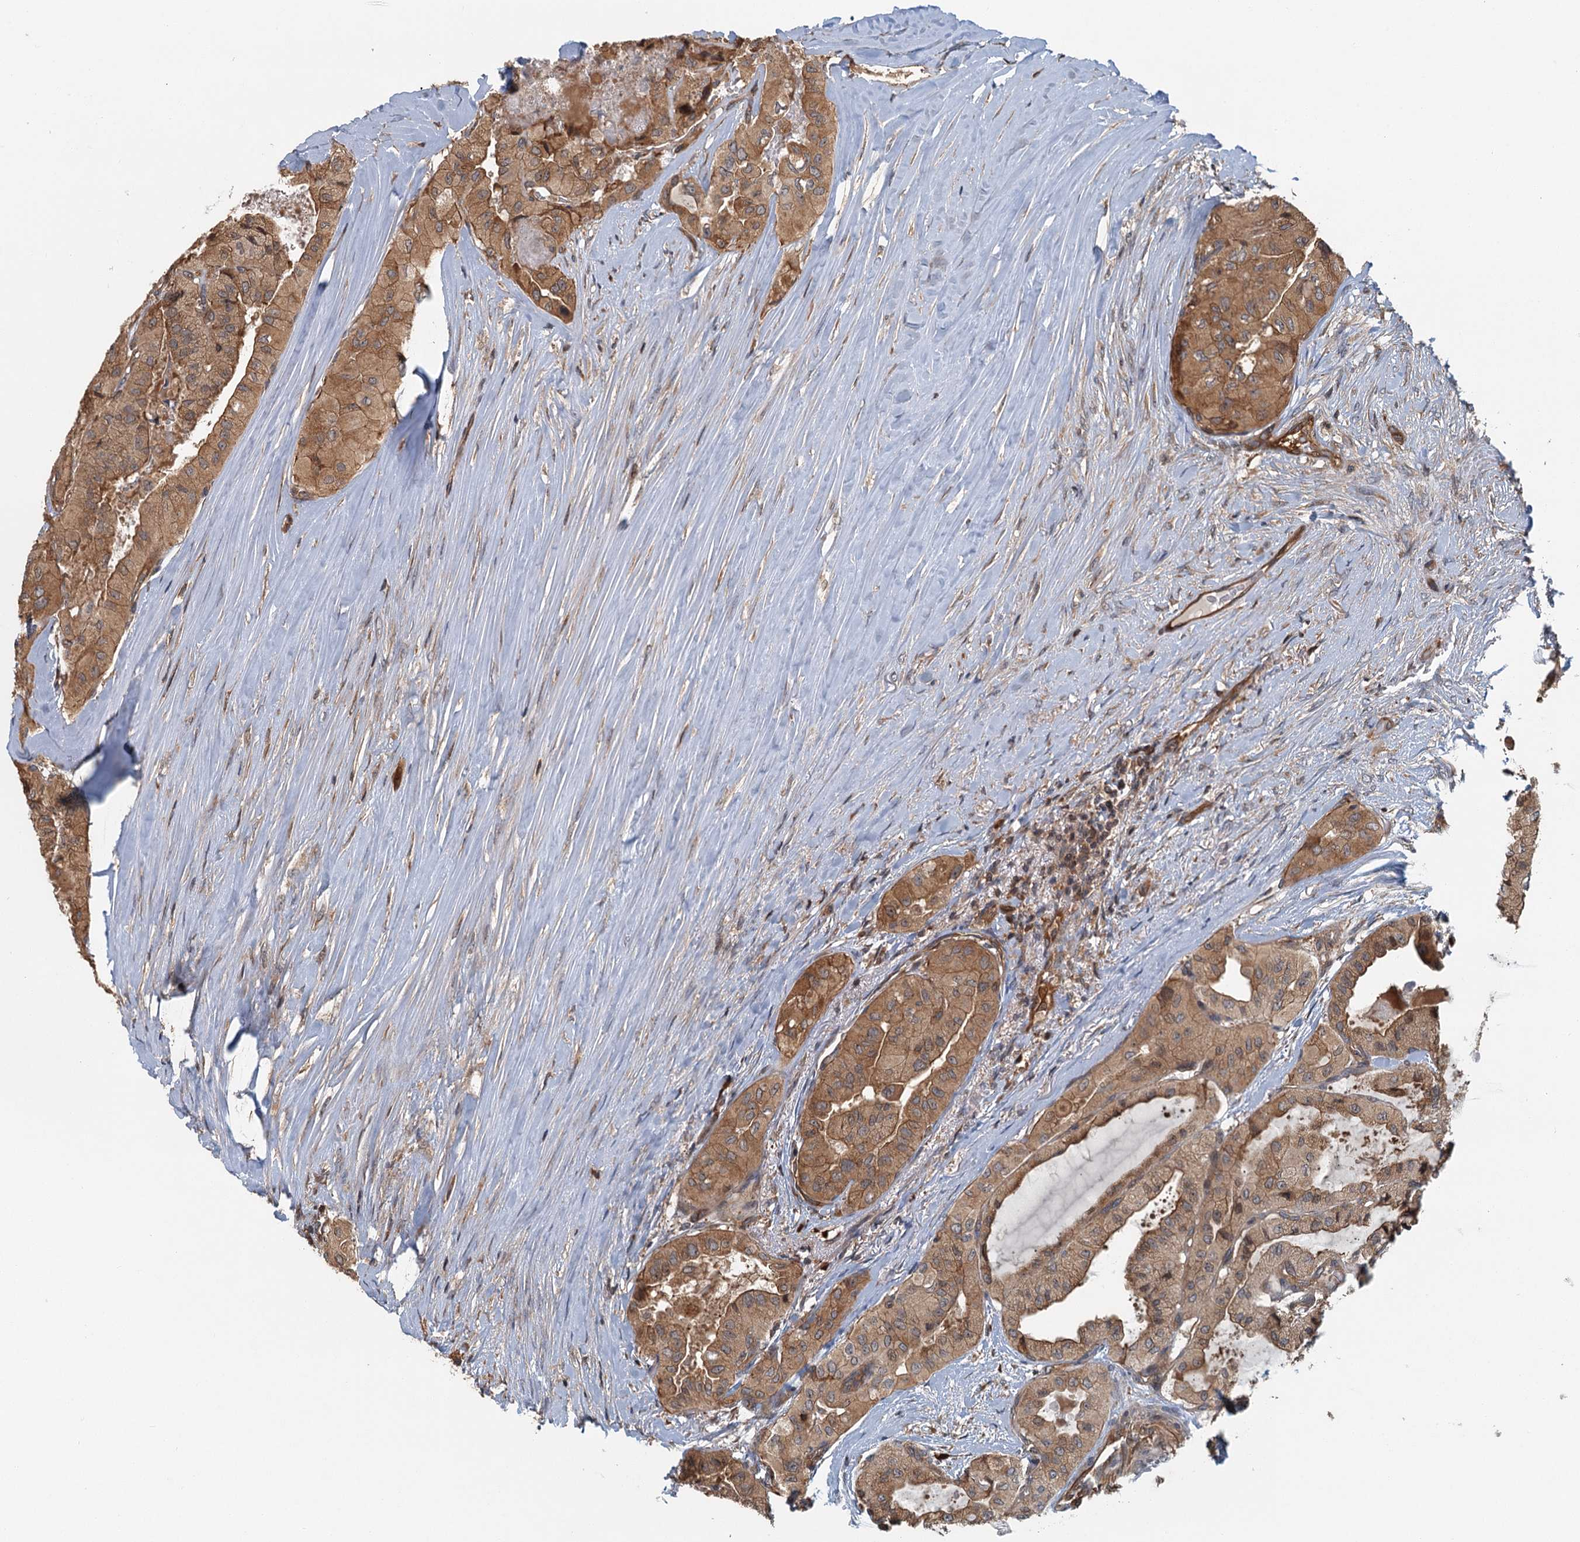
{"staining": {"intensity": "moderate", "quantity": ">75%", "location": "cytoplasmic/membranous"}, "tissue": "thyroid cancer", "cell_type": "Tumor cells", "image_type": "cancer", "snomed": [{"axis": "morphology", "description": "Papillary adenocarcinoma, NOS"}, {"axis": "topography", "description": "Thyroid gland"}], "caption": "Protein staining by IHC shows moderate cytoplasmic/membranous positivity in approximately >75% of tumor cells in thyroid cancer.", "gene": "ZNF527", "patient": {"sex": "female", "age": 59}}